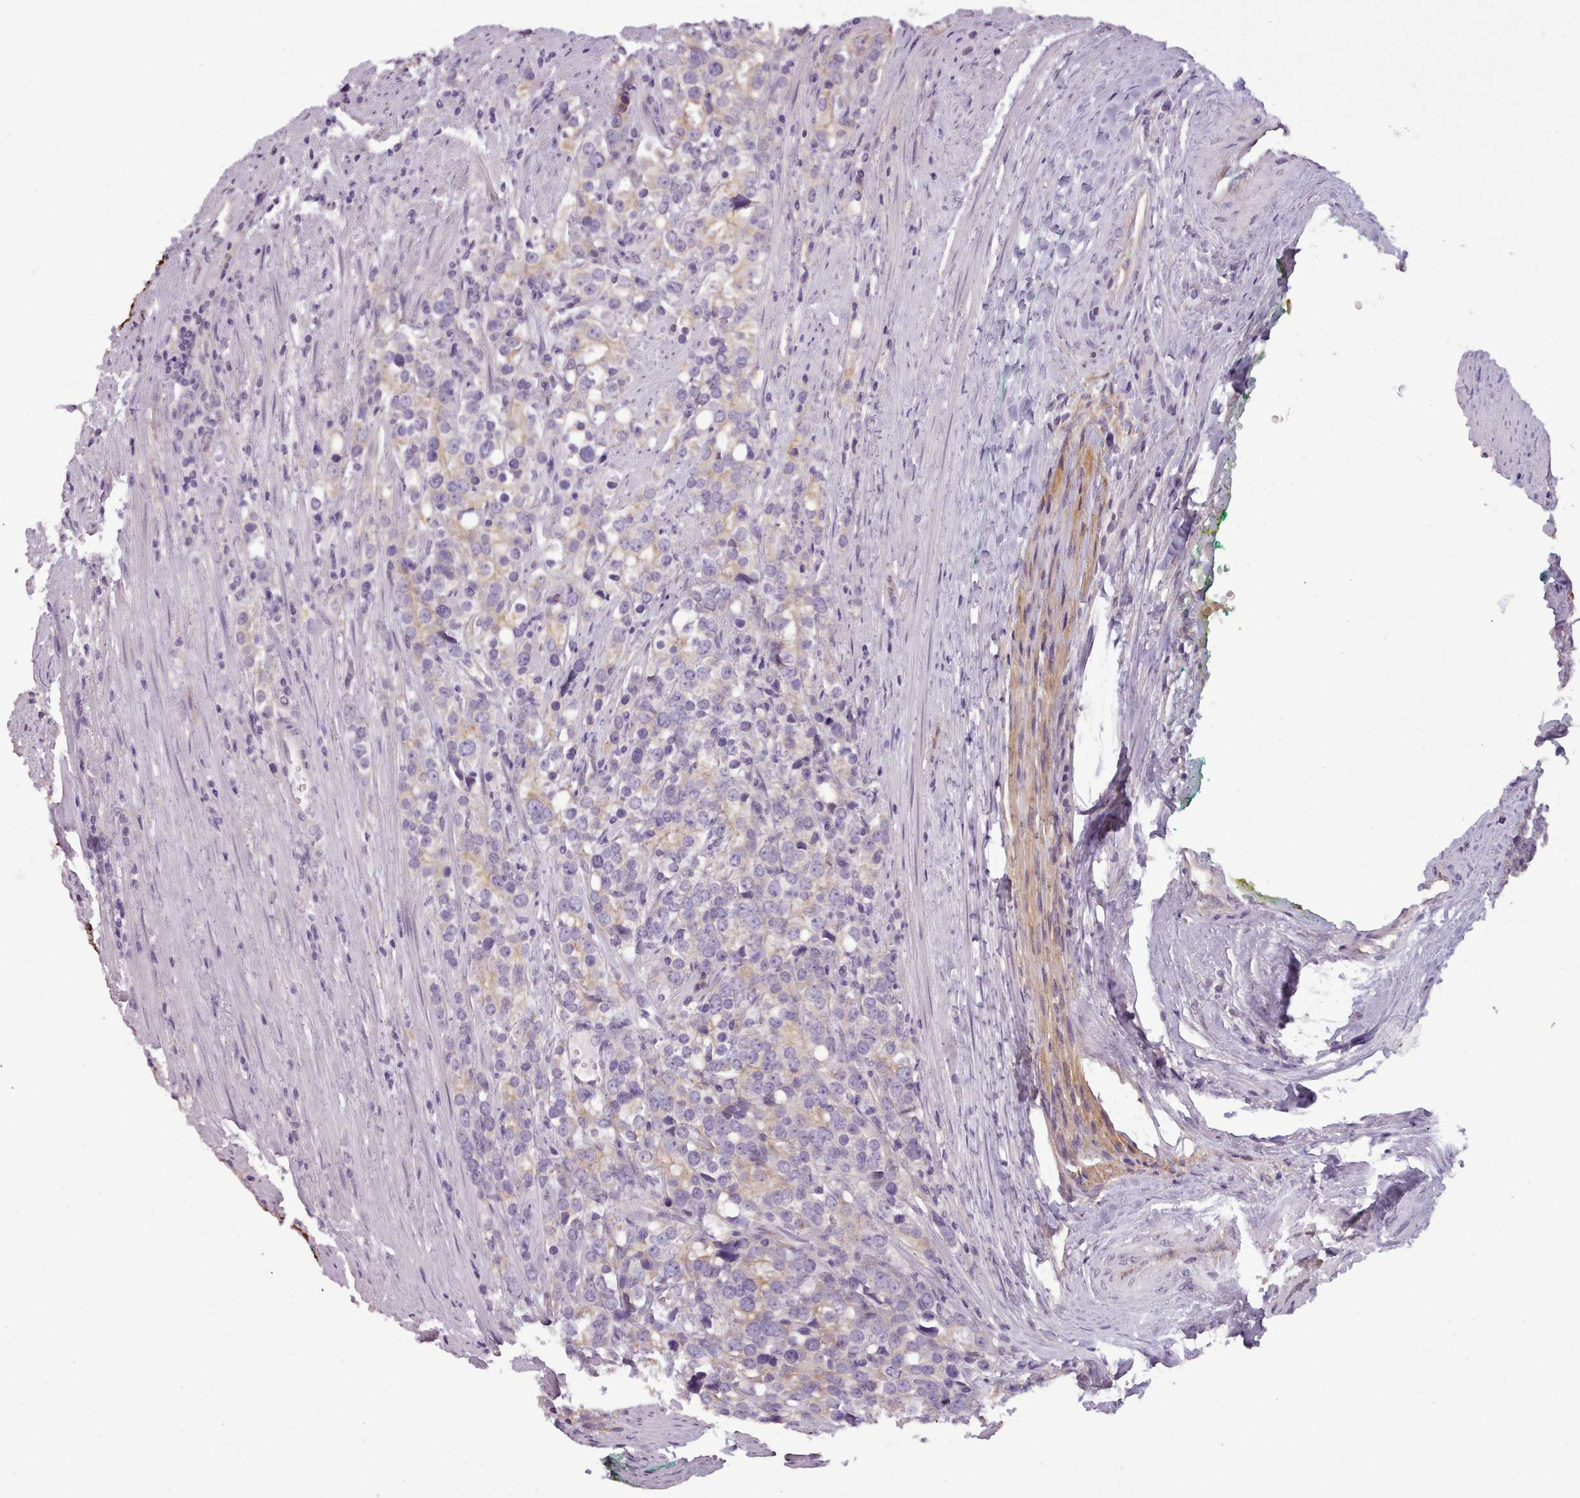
{"staining": {"intensity": "negative", "quantity": "none", "location": "none"}, "tissue": "prostate cancer", "cell_type": "Tumor cells", "image_type": "cancer", "snomed": [{"axis": "morphology", "description": "Adenocarcinoma, High grade"}, {"axis": "topography", "description": "Prostate"}], "caption": "This is an immunohistochemistry (IHC) histopathology image of human prostate adenocarcinoma (high-grade). There is no staining in tumor cells.", "gene": "PLD4", "patient": {"sex": "male", "age": 71}}